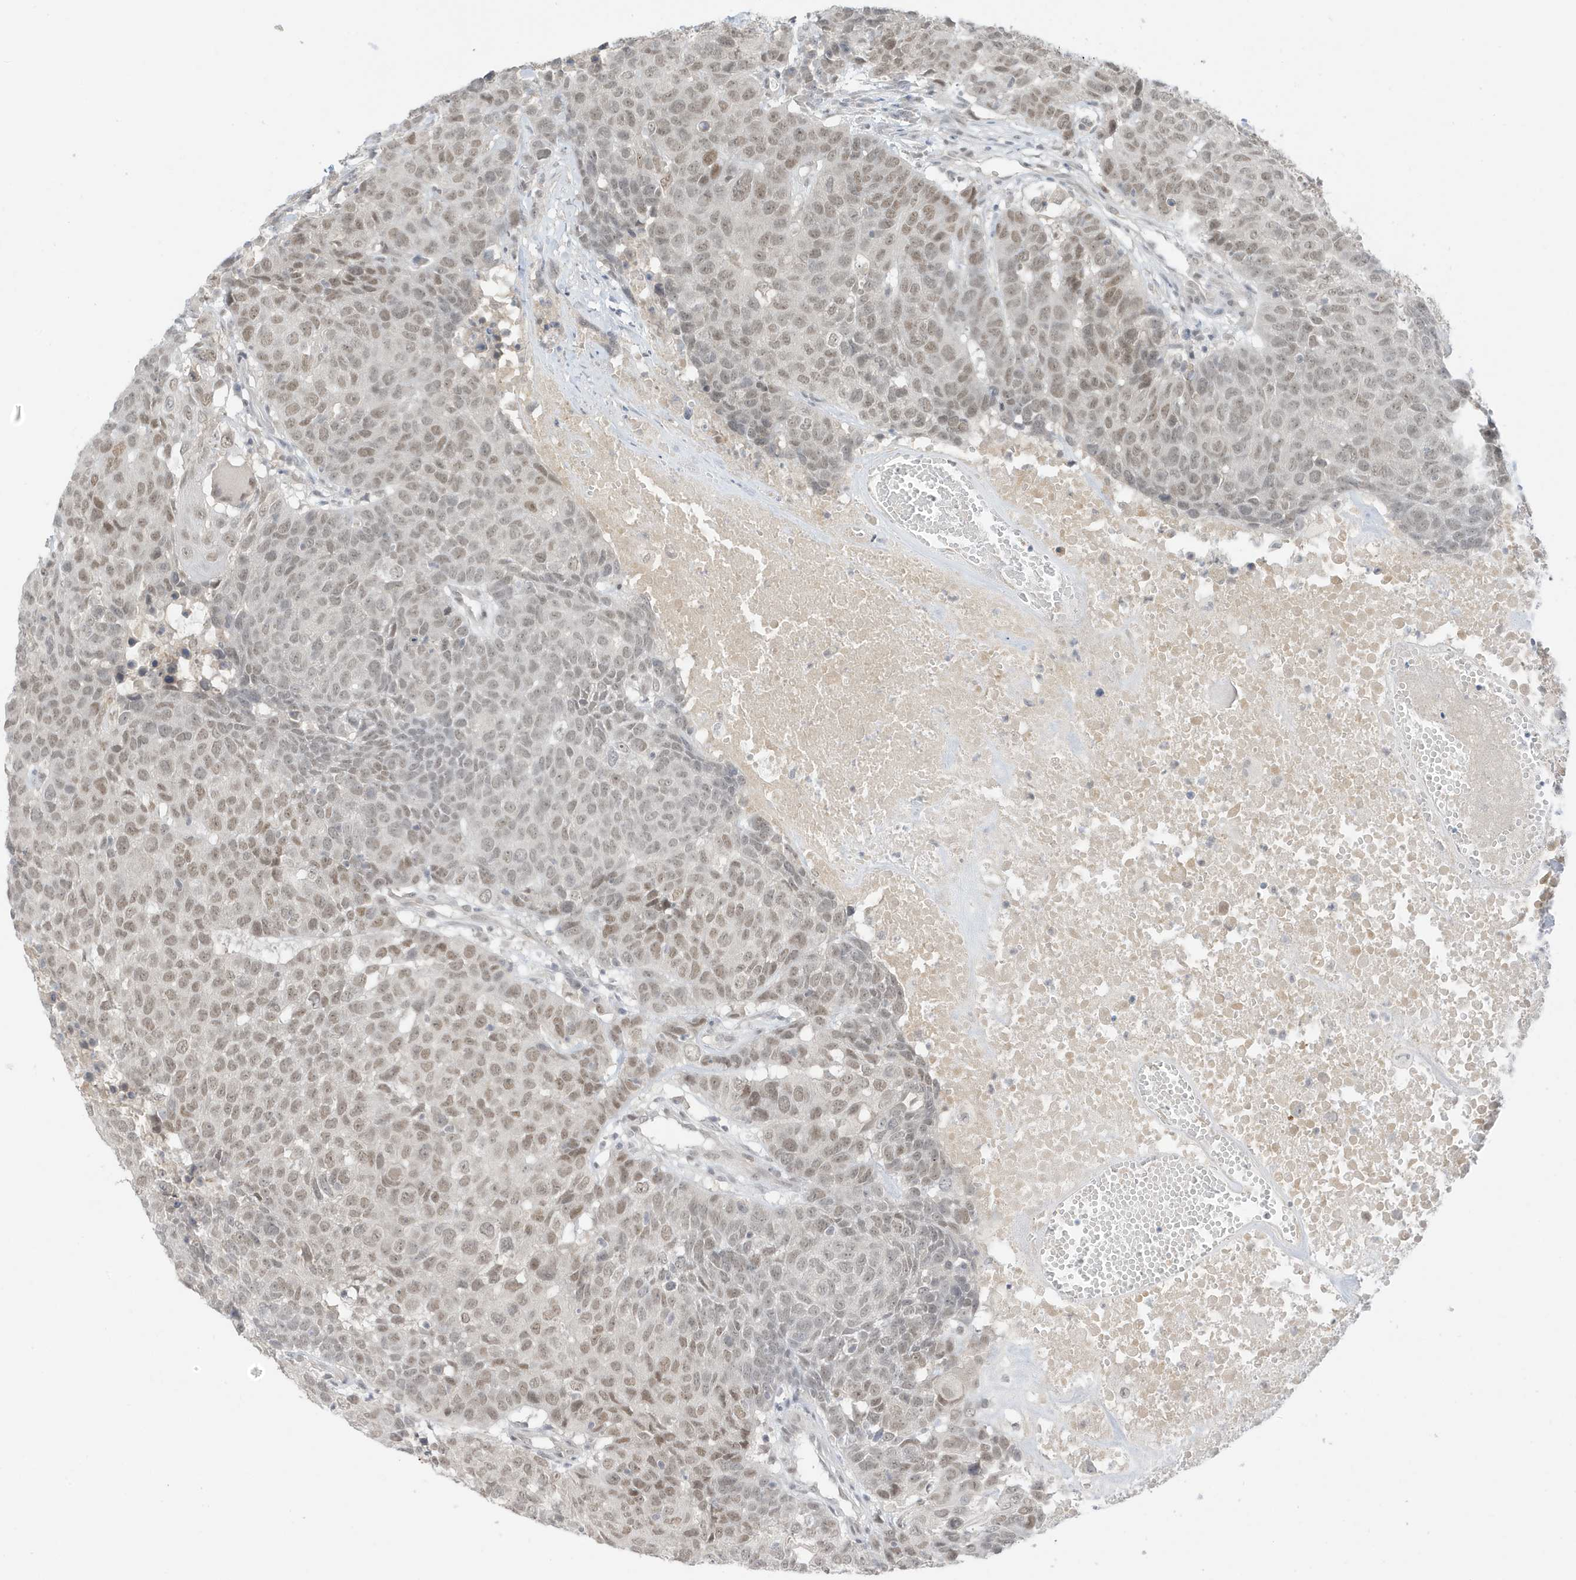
{"staining": {"intensity": "weak", "quantity": ">75%", "location": "nuclear"}, "tissue": "head and neck cancer", "cell_type": "Tumor cells", "image_type": "cancer", "snomed": [{"axis": "morphology", "description": "Squamous cell carcinoma, NOS"}, {"axis": "topography", "description": "Head-Neck"}], "caption": "Head and neck squamous cell carcinoma stained for a protein (brown) shows weak nuclear positive positivity in about >75% of tumor cells.", "gene": "MSL3", "patient": {"sex": "male", "age": 66}}